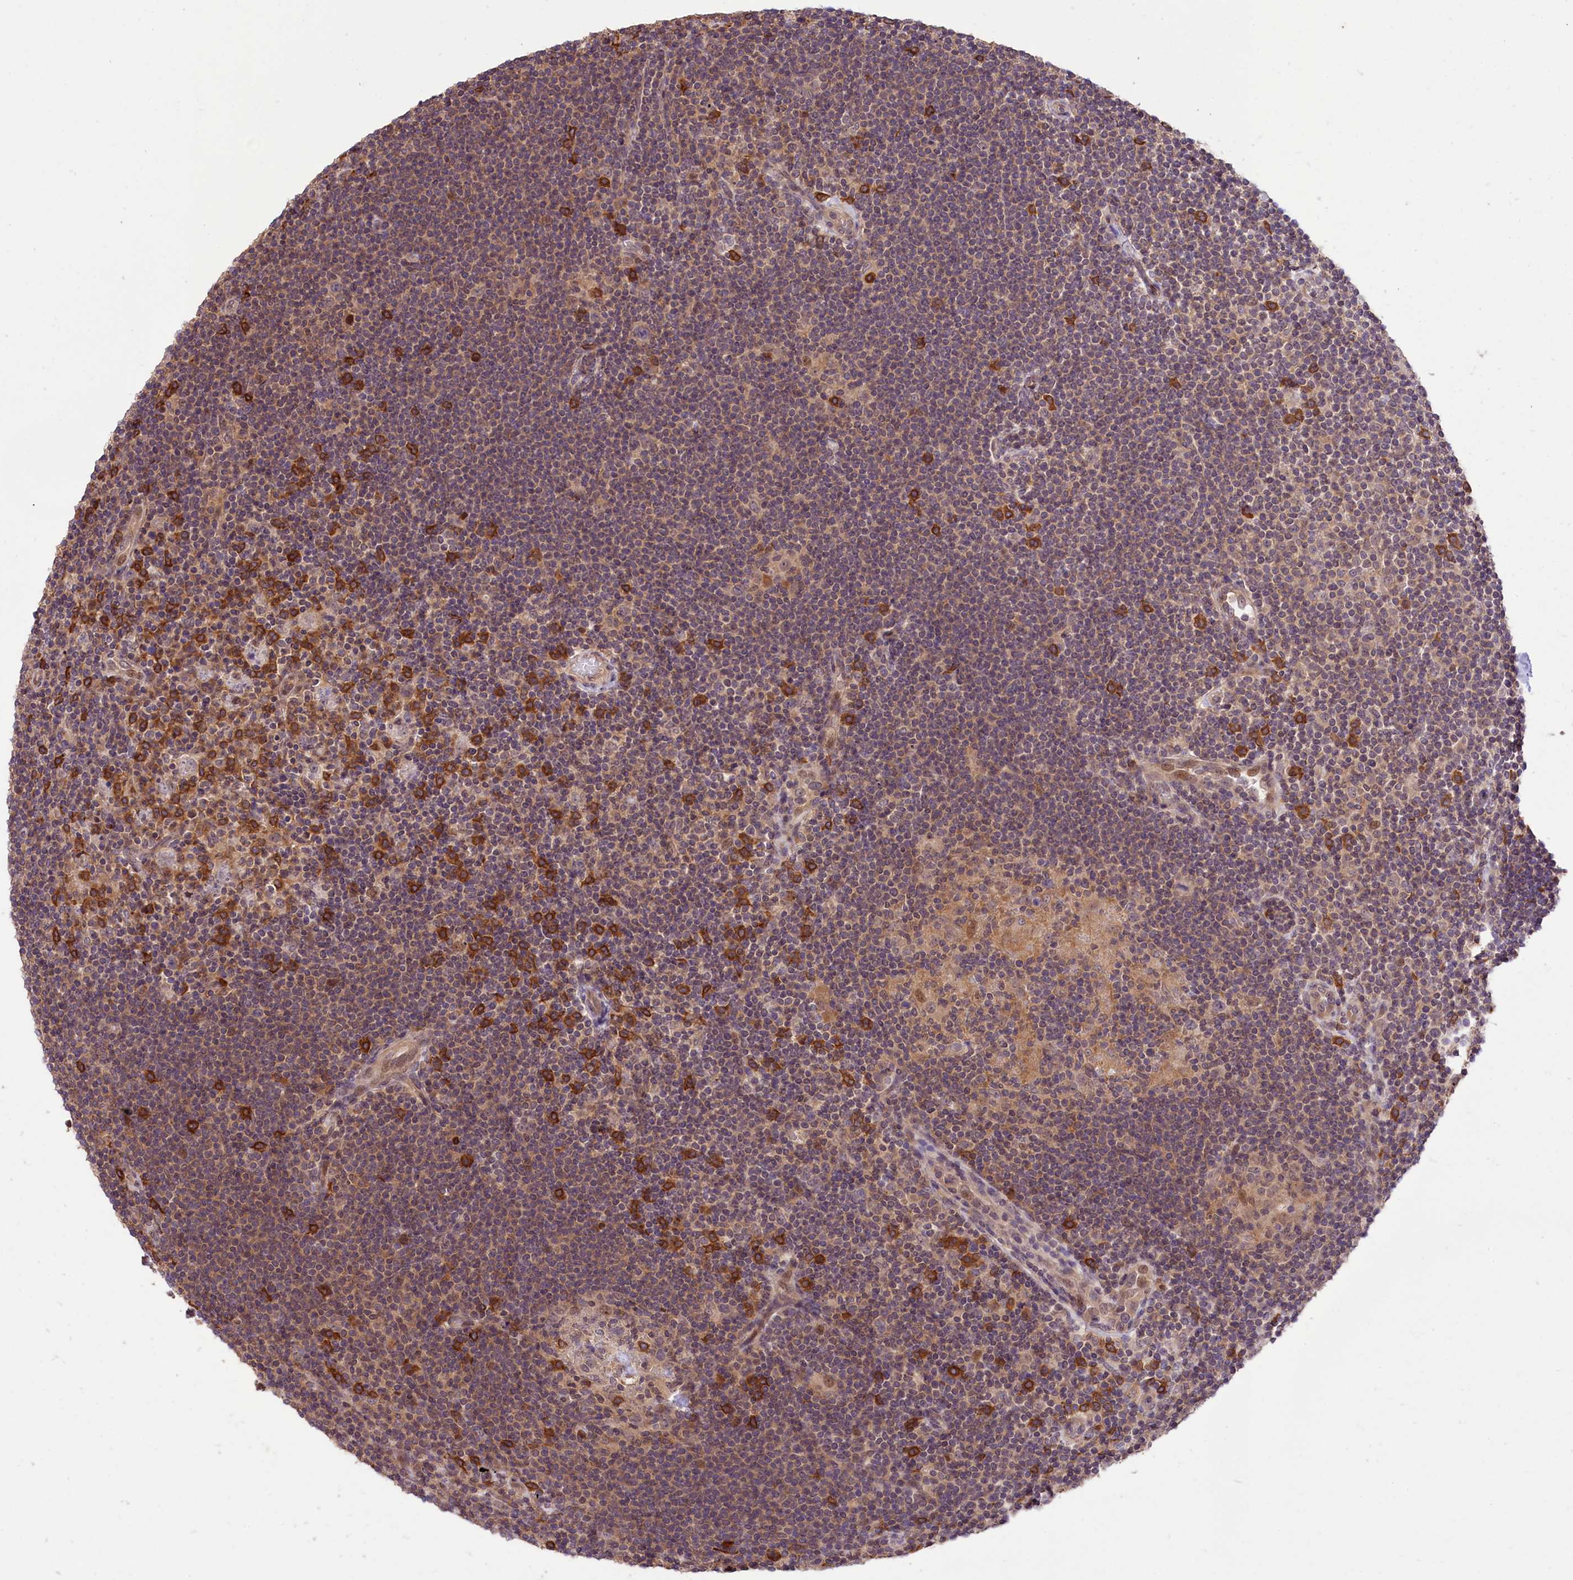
{"staining": {"intensity": "weak", "quantity": ">75%", "location": "cytoplasmic/membranous"}, "tissue": "lymphoma", "cell_type": "Tumor cells", "image_type": "cancer", "snomed": [{"axis": "morphology", "description": "Hodgkin's disease, NOS"}, {"axis": "topography", "description": "Lymph node"}], "caption": "Hodgkin's disease tissue demonstrates weak cytoplasmic/membranous staining in approximately >75% of tumor cells, visualized by immunohistochemistry. Using DAB (brown) and hematoxylin (blue) stains, captured at high magnification using brightfield microscopy.", "gene": "RIC8A", "patient": {"sex": "female", "age": 57}}